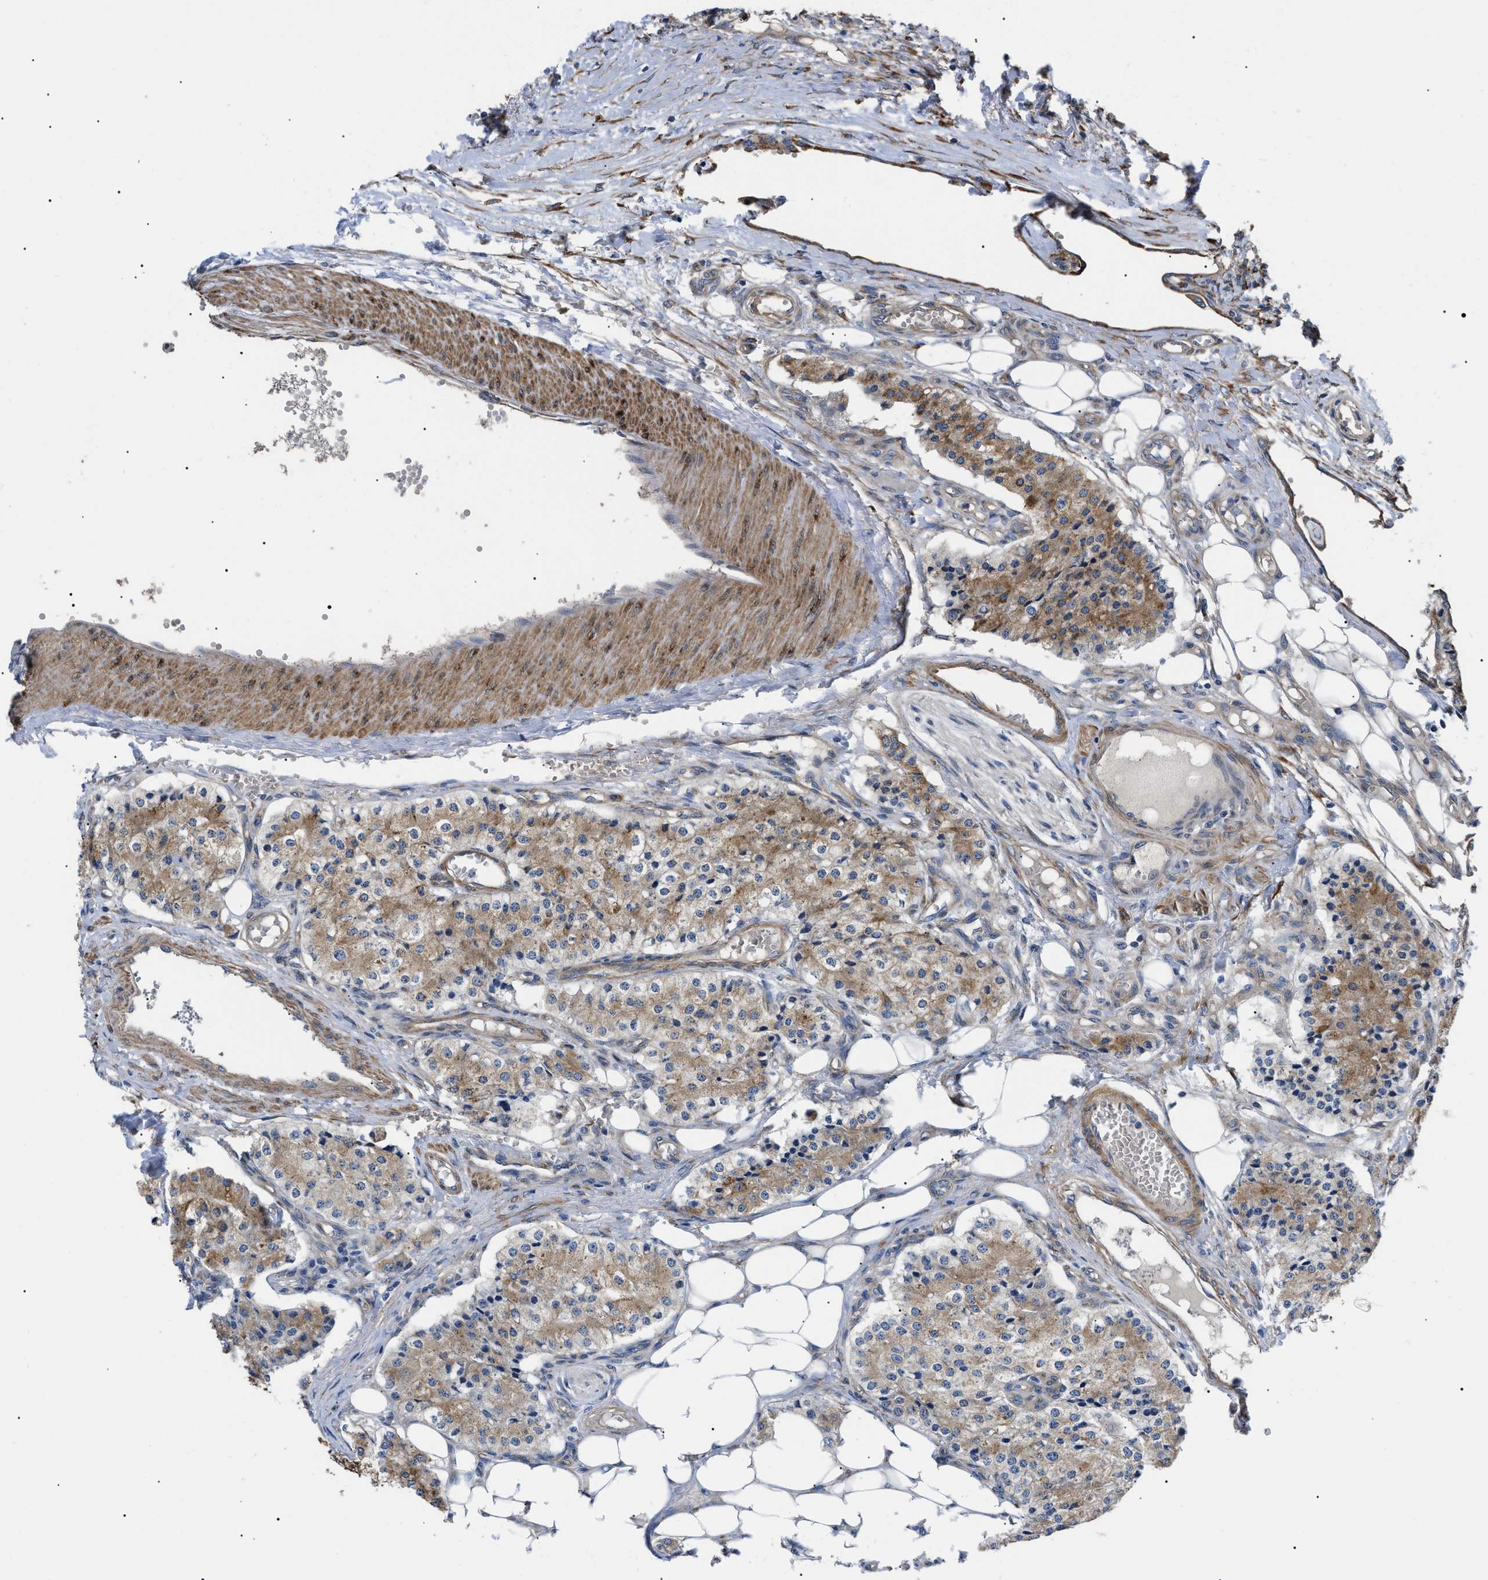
{"staining": {"intensity": "moderate", "quantity": ">75%", "location": "cytoplasmic/membranous"}, "tissue": "carcinoid", "cell_type": "Tumor cells", "image_type": "cancer", "snomed": [{"axis": "morphology", "description": "Carcinoid, malignant, NOS"}, {"axis": "topography", "description": "Colon"}], "caption": "Moderate cytoplasmic/membranous expression for a protein is seen in about >75% of tumor cells of malignant carcinoid using immunohistochemistry.", "gene": "MYO10", "patient": {"sex": "female", "age": 52}}